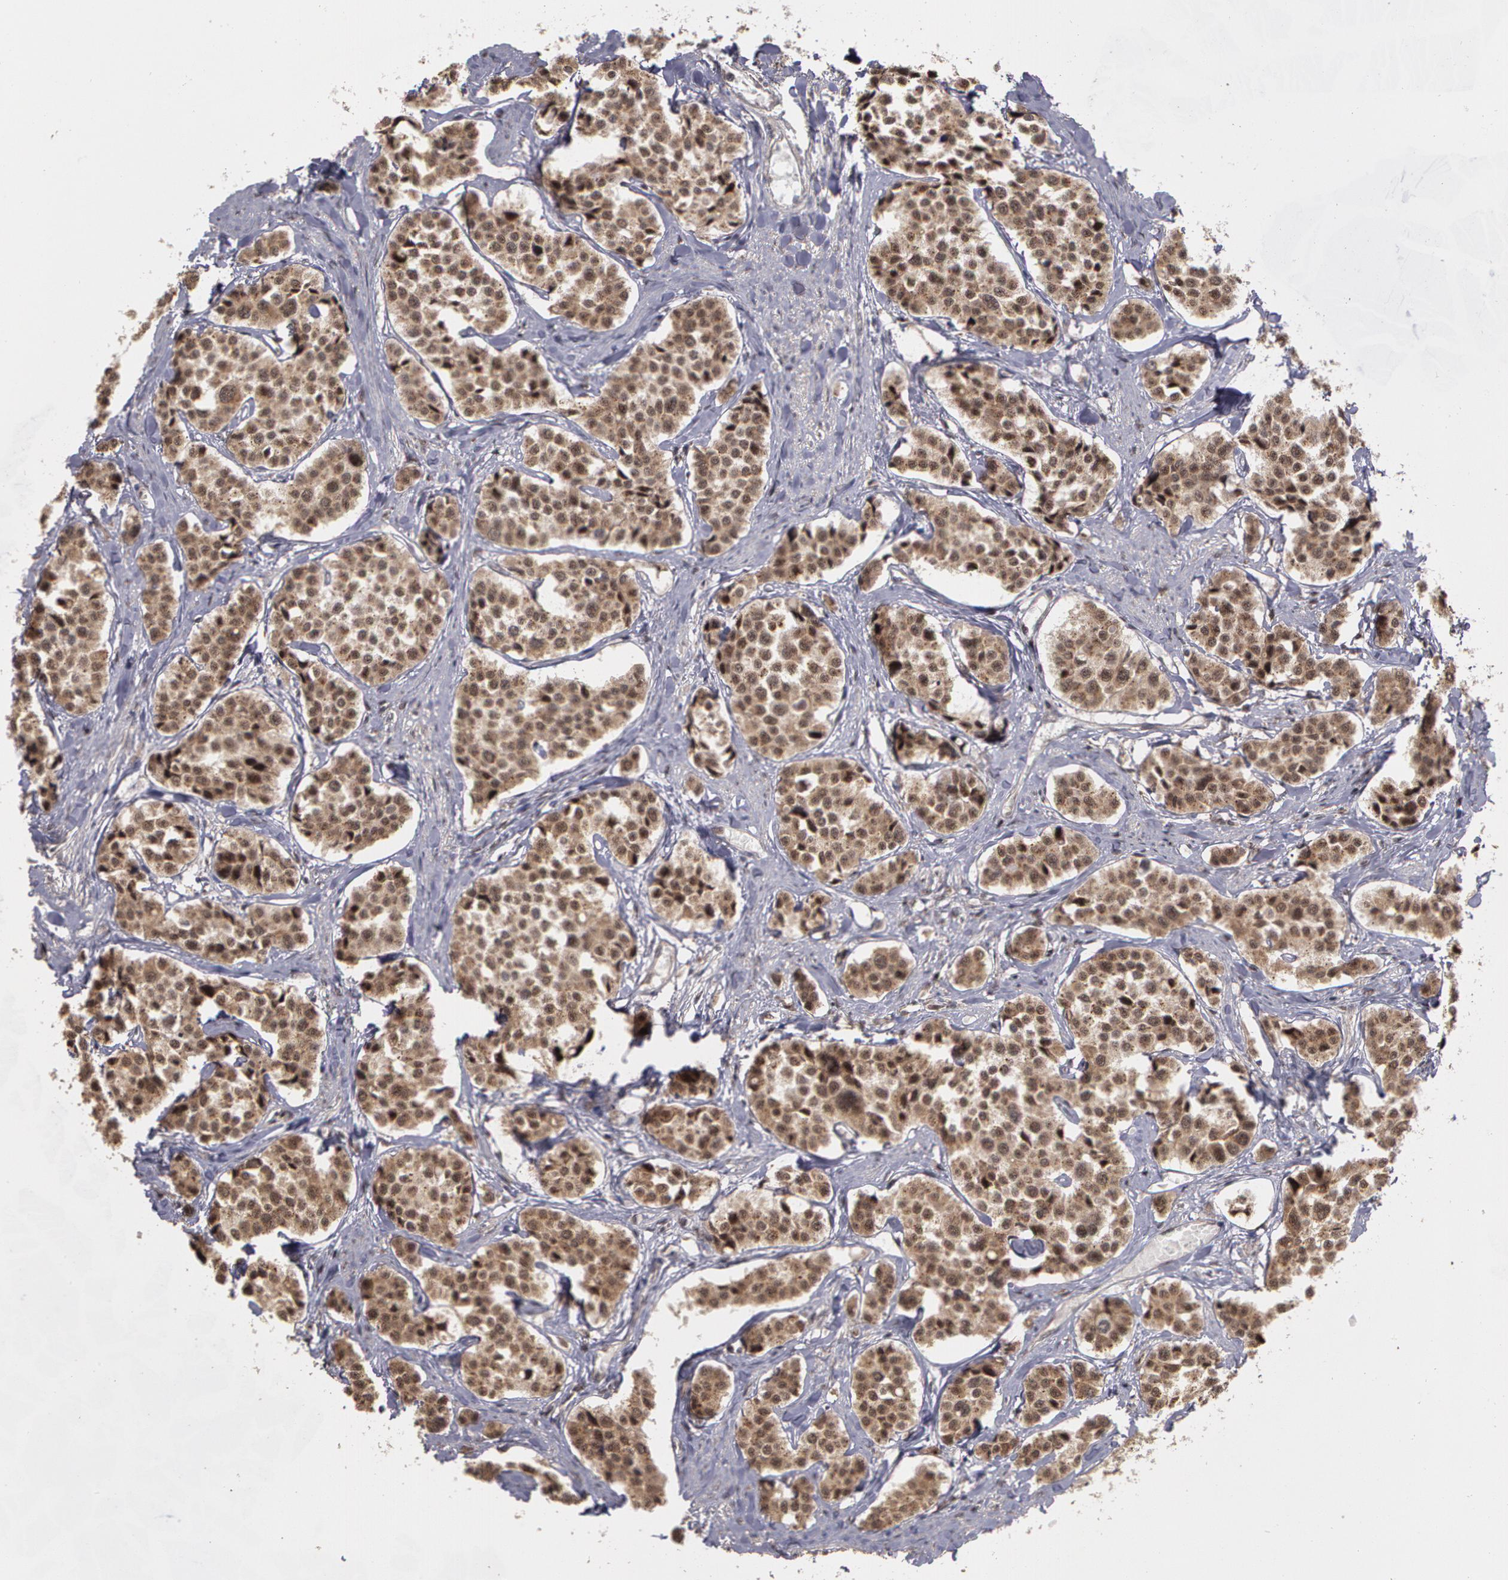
{"staining": {"intensity": "moderate", "quantity": ">75%", "location": "cytoplasmic/membranous"}, "tissue": "carcinoid", "cell_type": "Tumor cells", "image_type": "cancer", "snomed": [{"axis": "morphology", "description": "Carcinoid, malignant, NOS"}, {"axis": "topography", "description": "Small intestine"}], "caption": "Immunohistochemical staining of malignant carcinoid exhibits moderate cytoplasmic/membranous protein positivity in approximately >75% of tumor cells. Immunohistochemistry (ihc) stains the protein in brown and the nuclei are stained blue.", "gene": "GLIS1", "patient": {"sex": "male", "age": 60}}